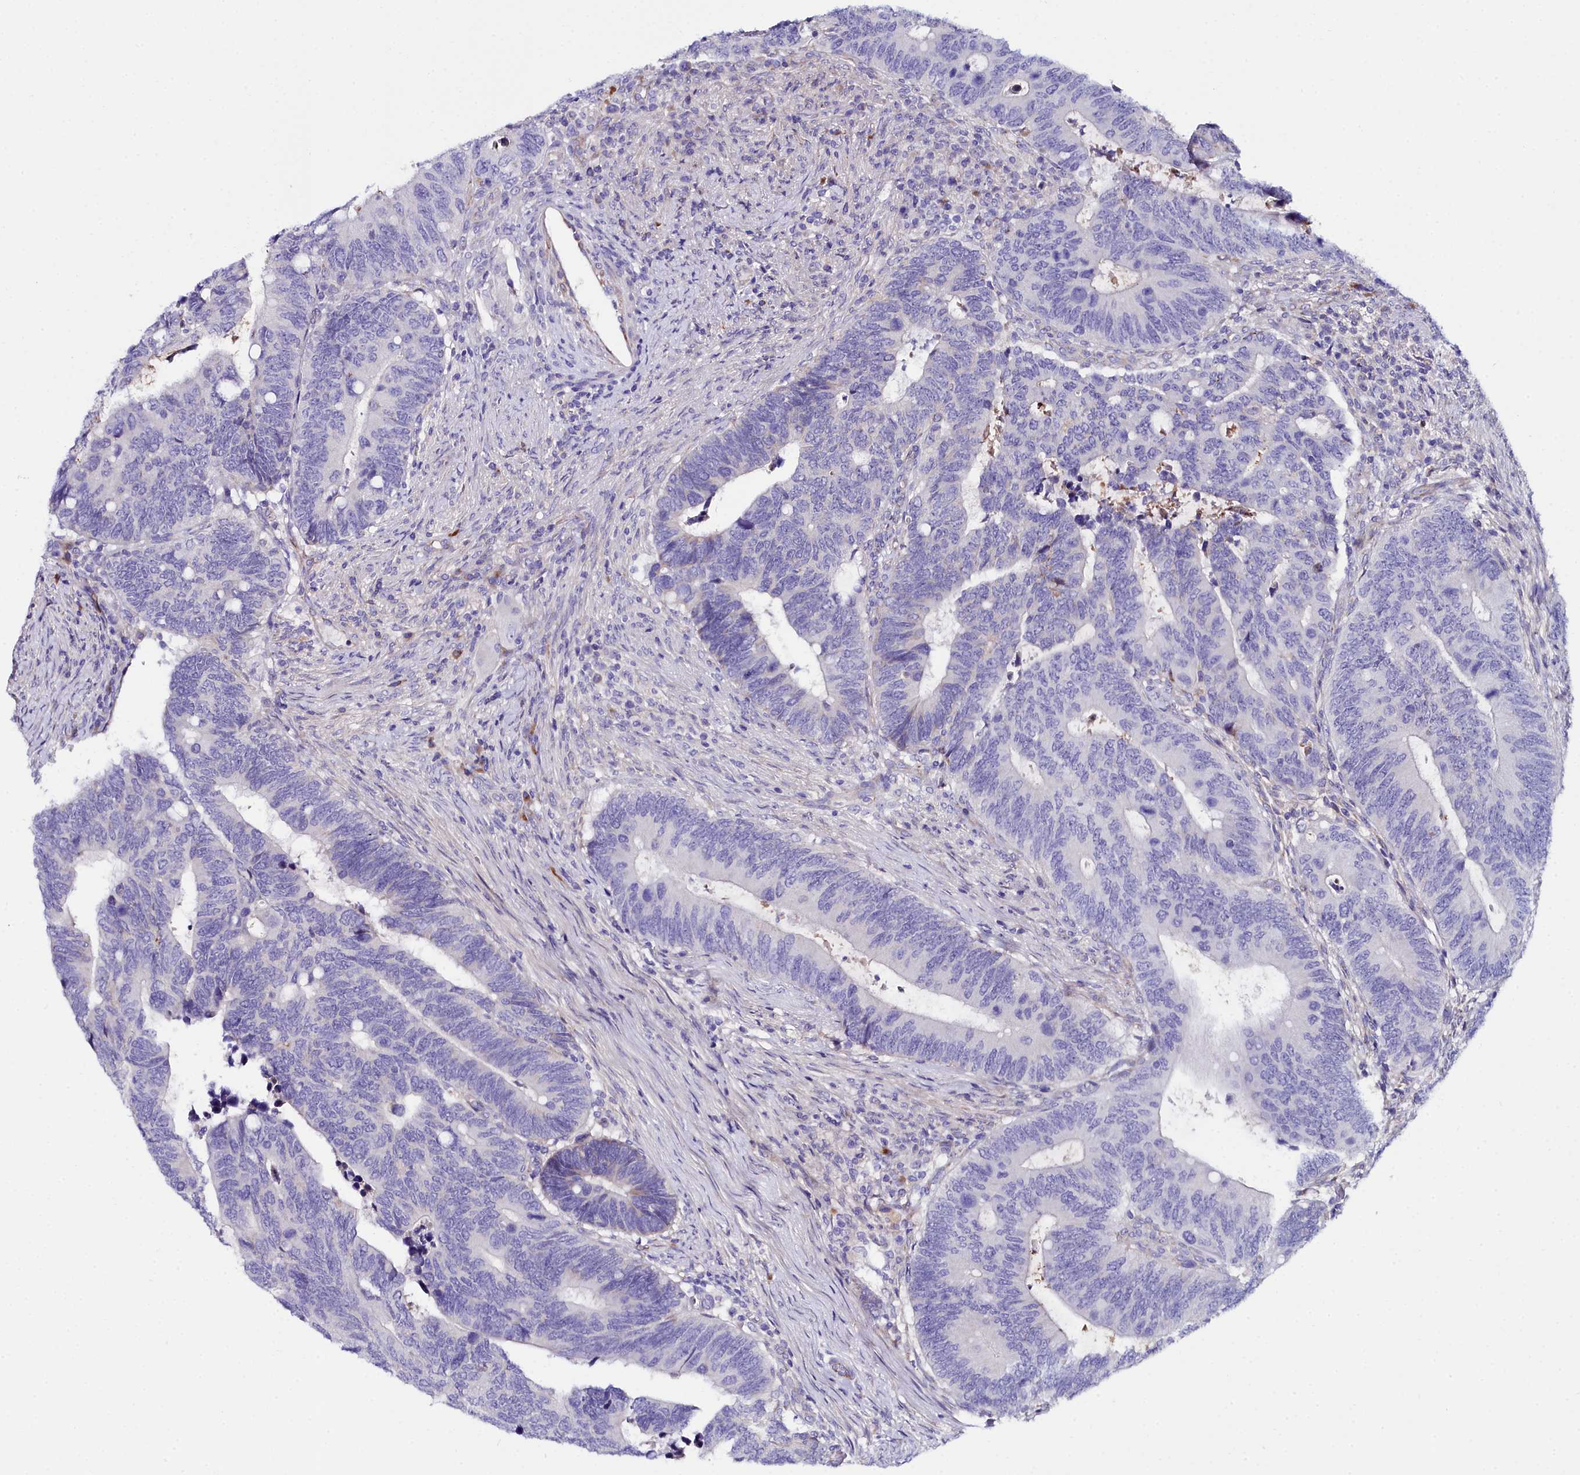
{"staining": {"intensity": "negative", "quantity": "none", "location": "none"}, "tissue": "colorectal cancer", "cell_type": "Tumor cells", "image_type": "cancer", "snomed": [{"axis": "morphology", "description": "Adenocarcinoma, NOS"}, {"axis": "topography", "description": "Colon"}], "caption": "Colorectal cancer stained for a protein using IHC shows no expression tumor cells.", "gene": "SLC49A3", "patient": {"sex": "male", "age": 87}}